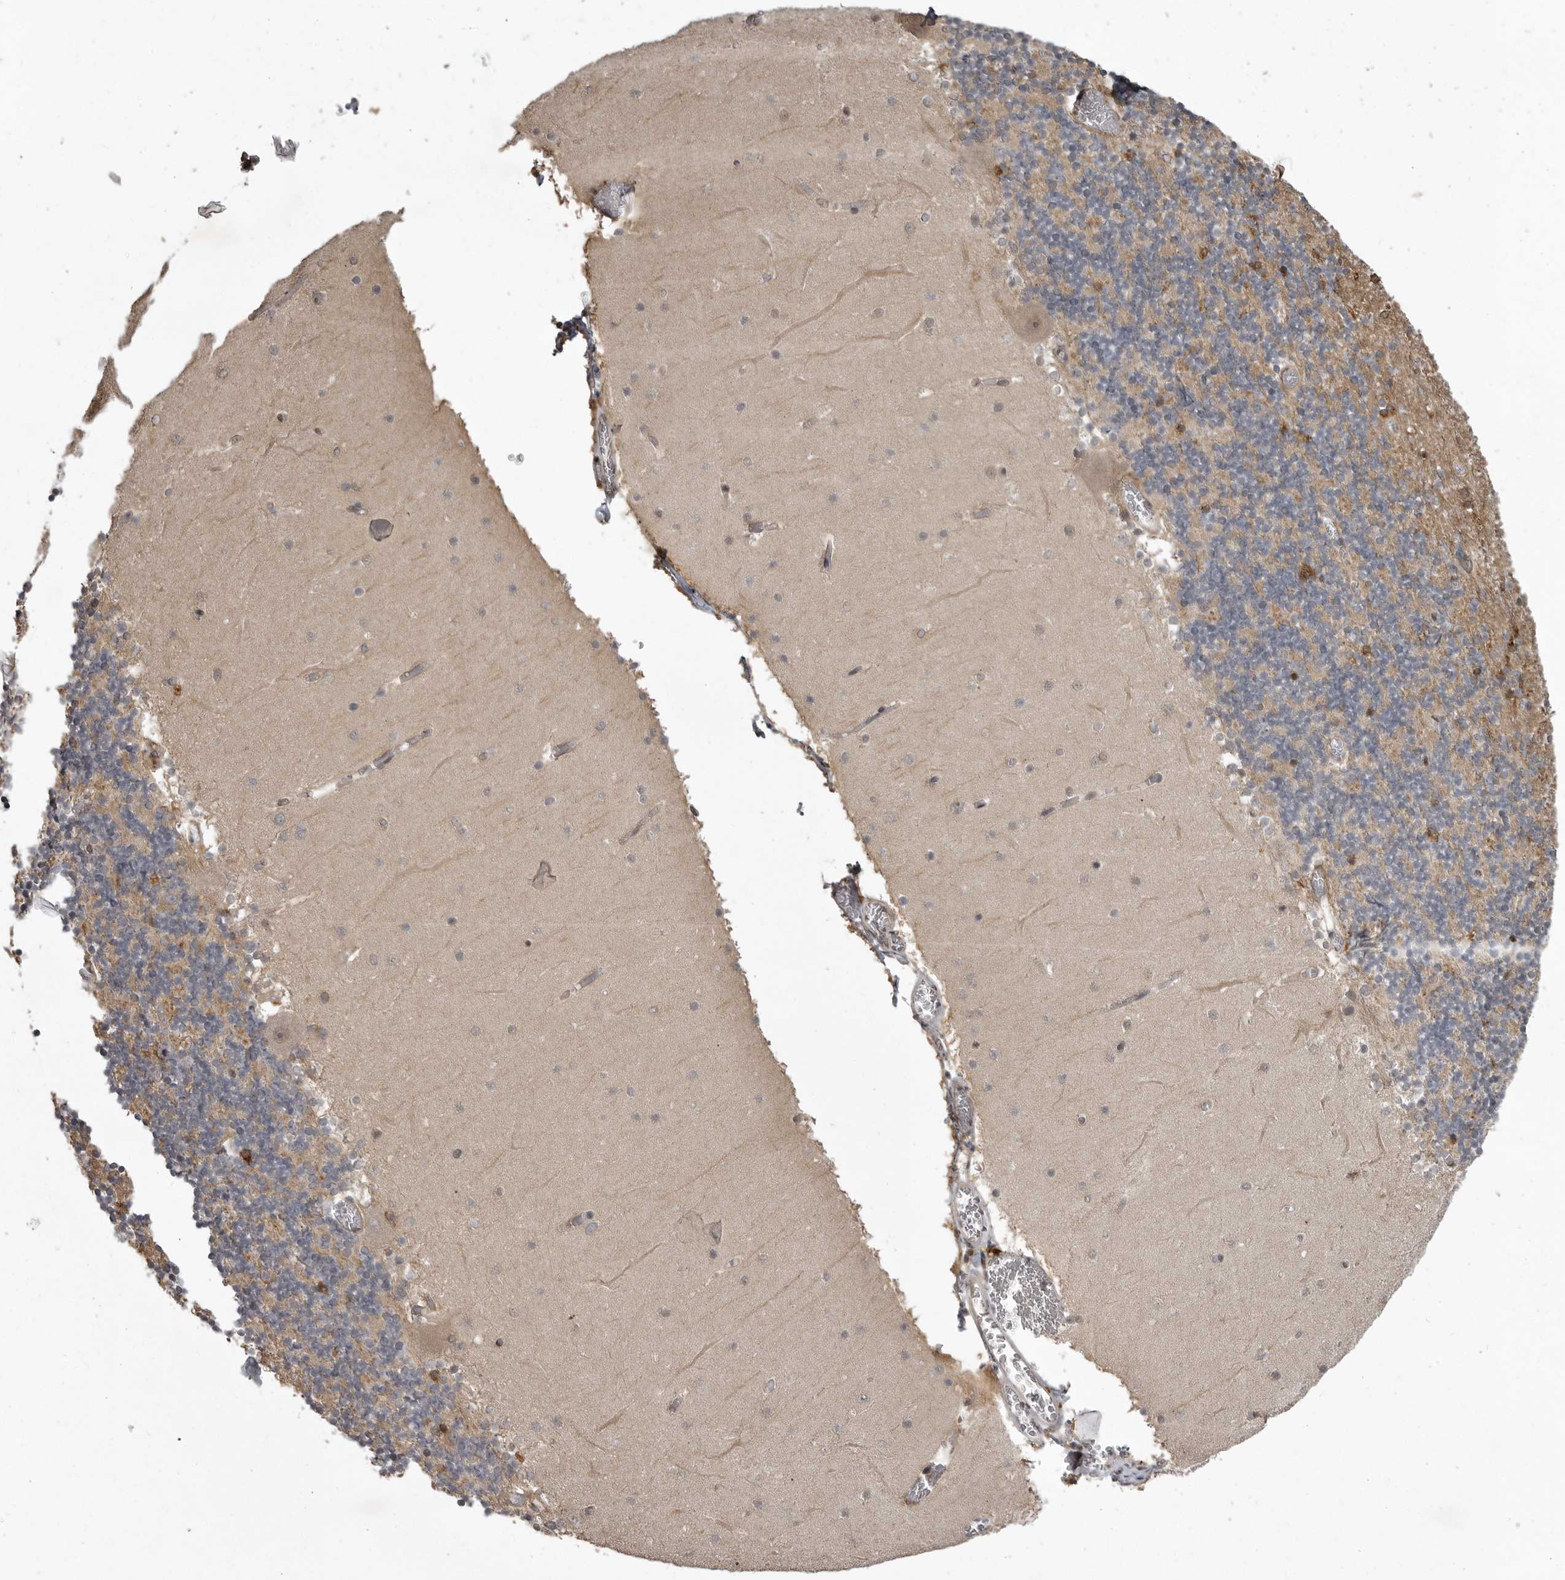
{"staining": {"intensity": "moderate", "quantity": "25%-75%", "location": "cytoplasmic/membranous,nuclear"}, "tissue": "cerebellum", "cell_type": "Cells in granular layer", "image_type": "normal", "snomed": [{"axis": "morphology", "description": "Normal tissue, NOS"}, {"axis": "topography", "description": "Cerebellum"}], "caption": "The image shows staining of benign cerebellum, revealing moderate cytoplasmic/membranous,nuclear protein positivity (brown color) within cells in granular layer.", "gene": "SNX16", "patient": {"sex": "female", "age": 28}}